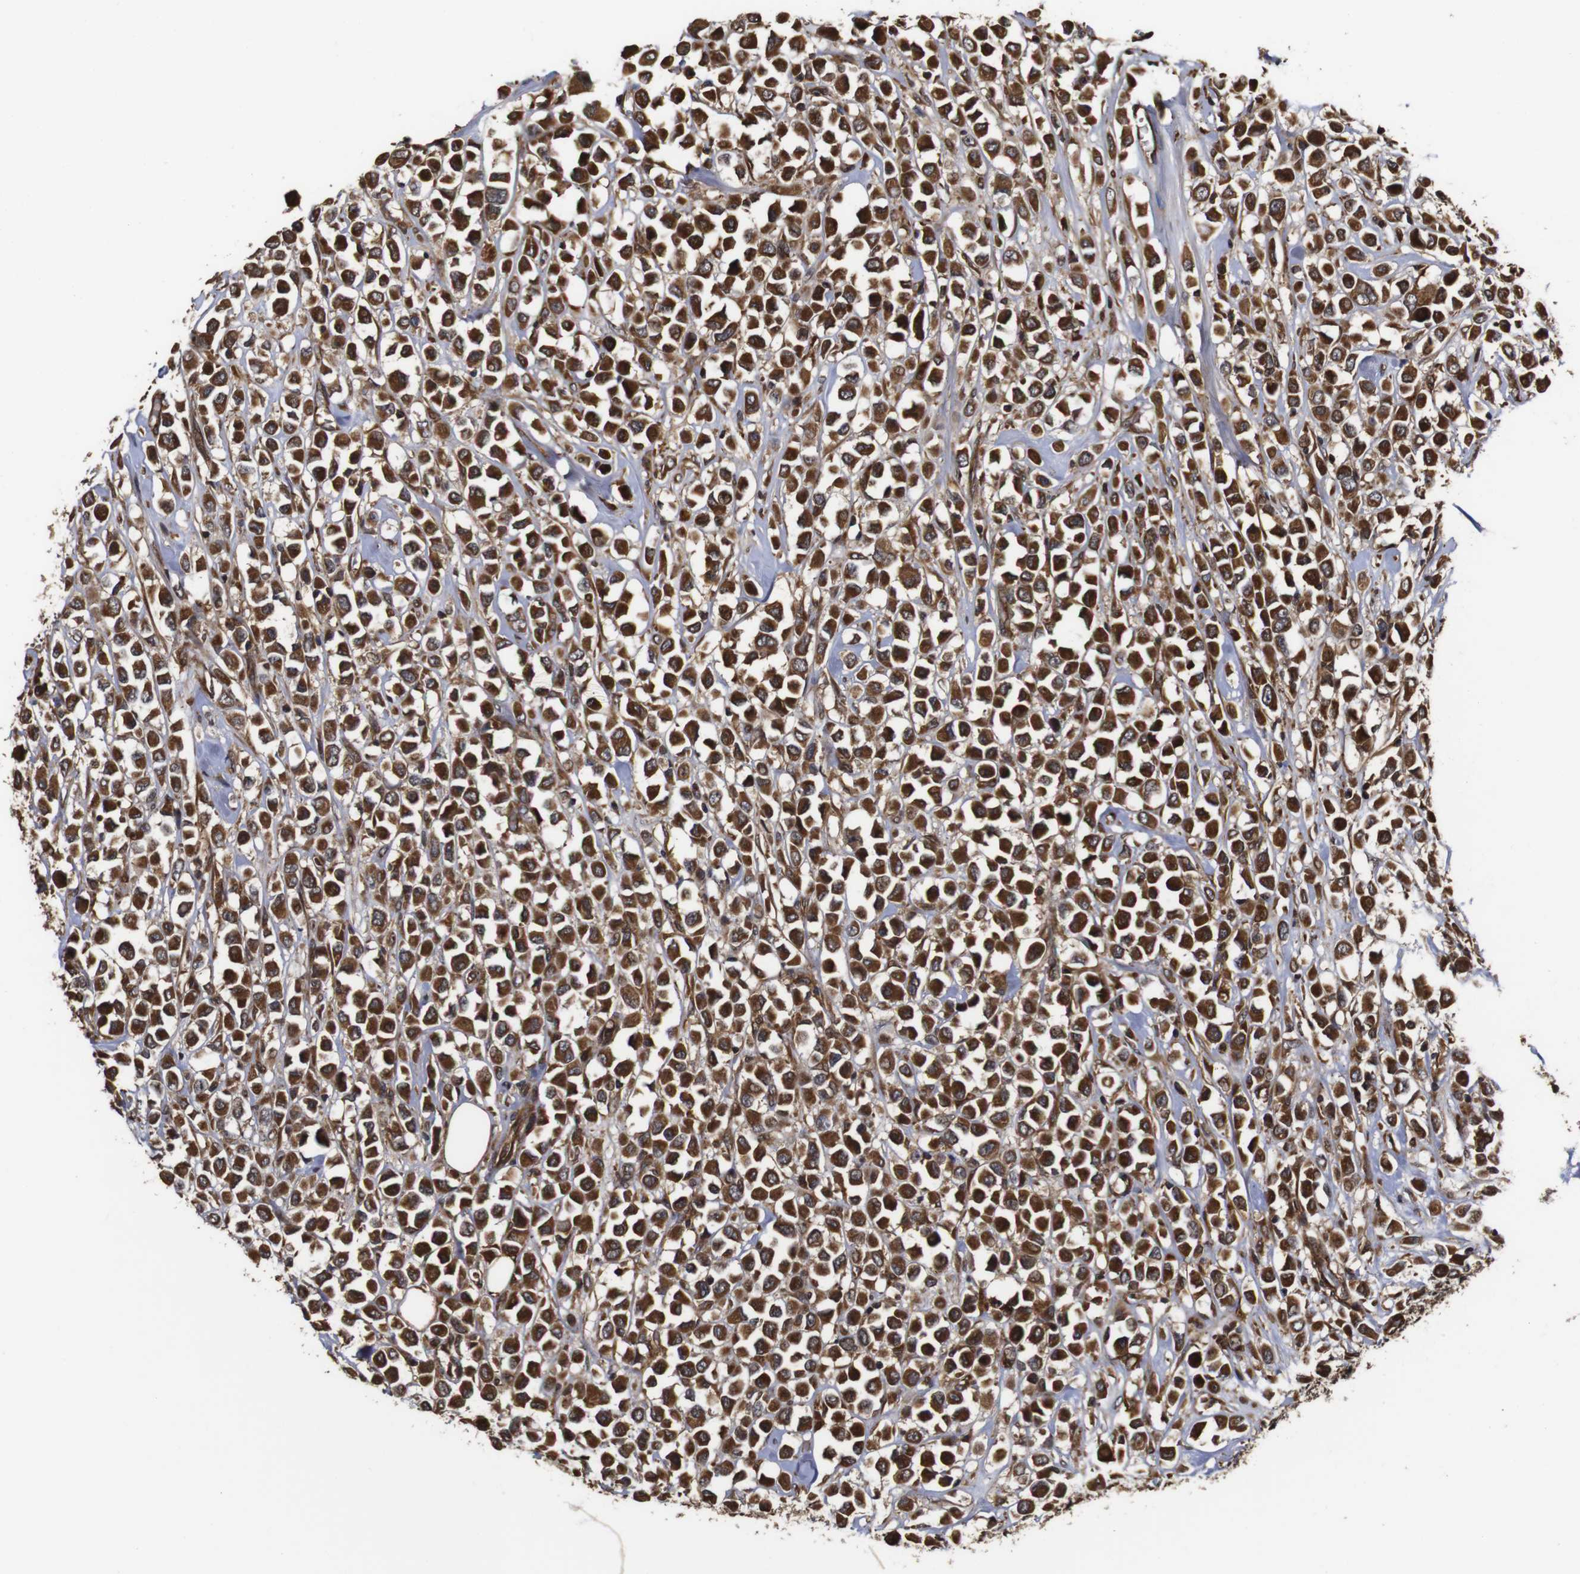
{"staining": {"intensity": "strong", "quantity": ">75%", "location": "cytoplasmic/membranous"}, "tissue": "breast cancer", "cell_type": "Tumor cells", "image_type": "cancer", "snomed": [{"axis": "morphology", "description": "Duct carcinoma"}, {"axis": "topography", "description": "Breast"}], "caption": "Breast invasive ductal carcinoma stained for a protein (brown) shows strong cytoplasmic/membranous positive expression in about >75% of tumor cells.", "gene": "PTPN14", "patient": {"sex": "female", "age": 61}}